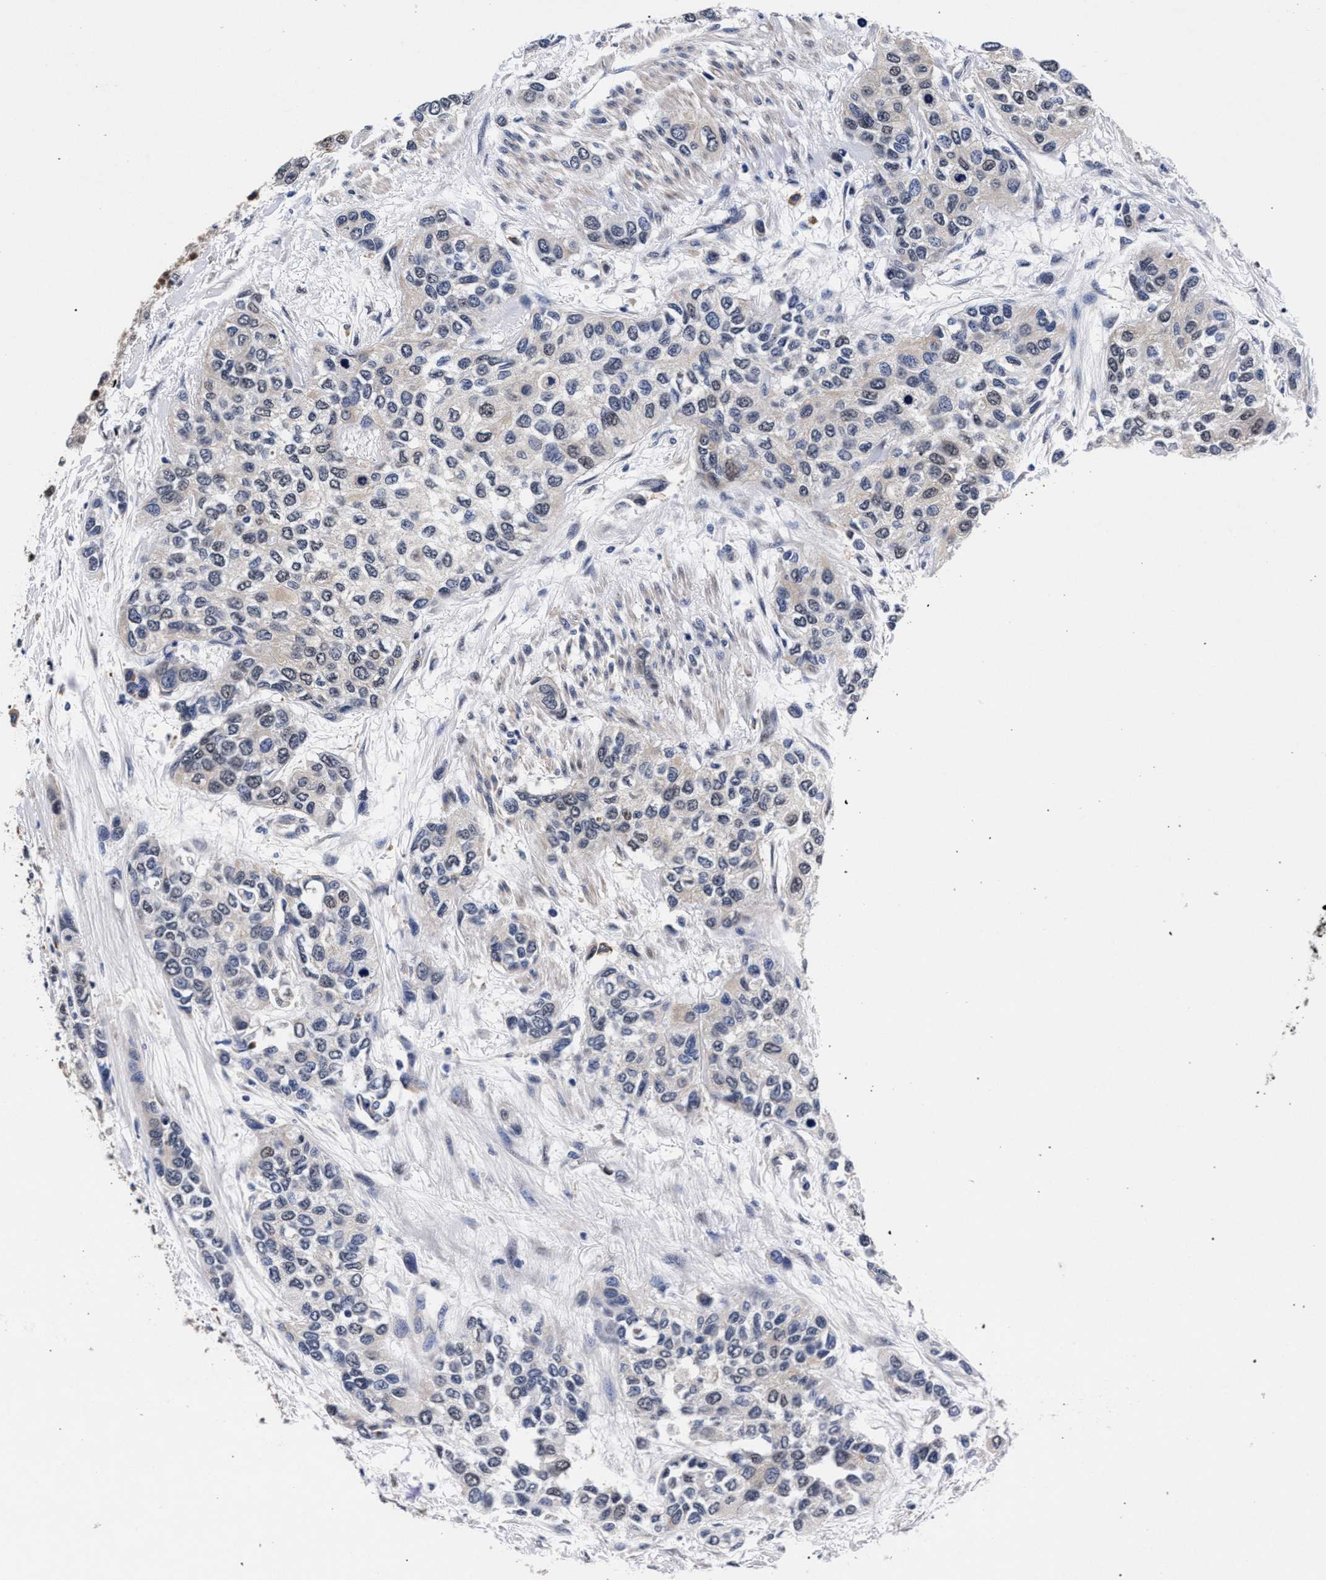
{"staining": {"intensity": "weak", "quantity": "25%-75%", "location": "cytoplasmic/membranous,nuclear"}, "tissue": "urothelial cancer", "cell_type": "Tumor cells", "image_type": "cancer", "snomed": [{"axis": "morphology", "description": "Urothelial carcinoma, High grade"}, {"axis": "topography", "description": "Urinary bladder"}], "caption": "Brown immunohistochemical staining in human urothelial carcinoma (high-grade) exhibits weak cytoplasmic/membranous and nuclear positivity in about 25%-75% of tumor cells.", "gene": "ZNF462", "patient": {"sex": "female", "age": 56}}